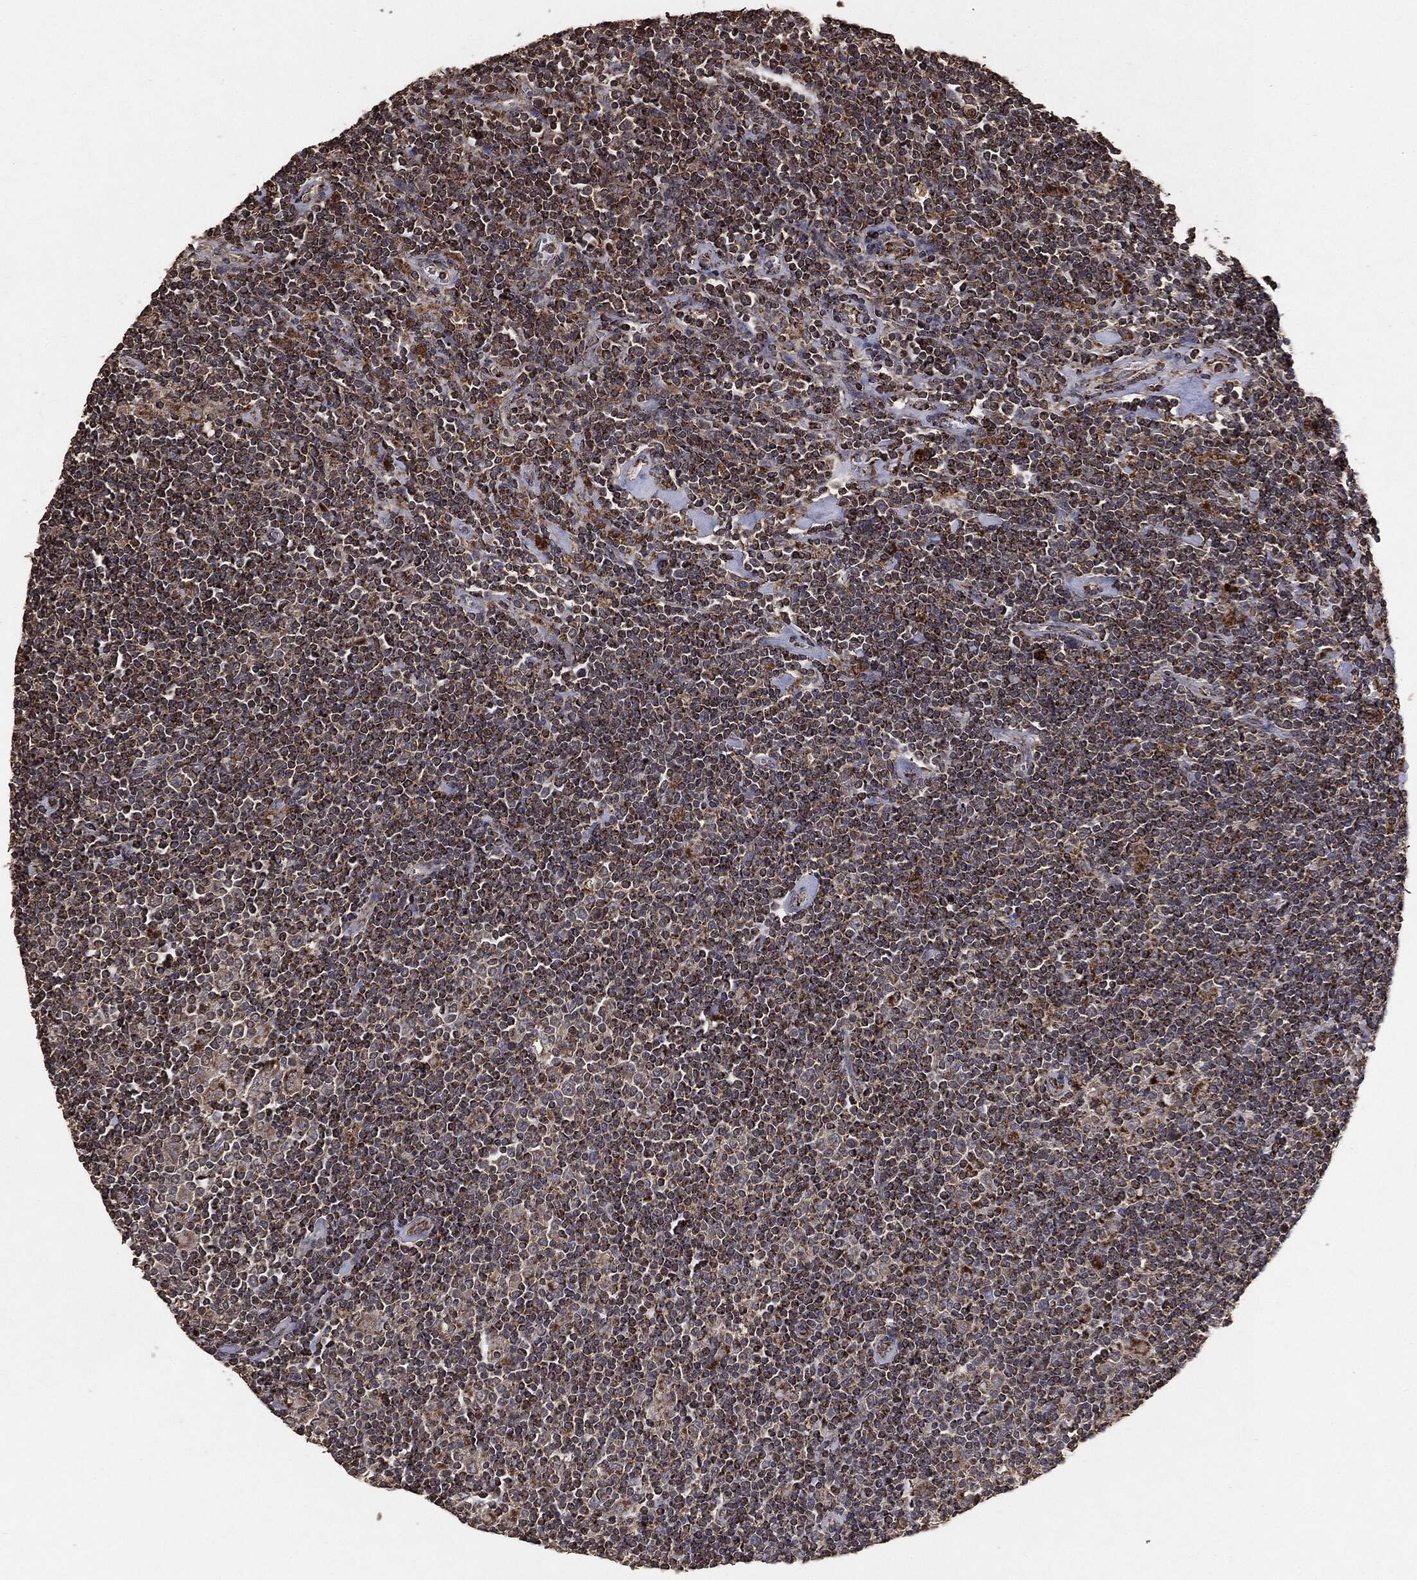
{"staining": {"intensity": "negative", "quantity": "none", "location": "none"}, "tissue": "lymphoma", "cell_type": "Tumor cells", "image_type": "cancer", "snomed": [{"axis": "morphology", "description": "Hodgkin's disease, NOS"}, {"axis": "topography", "description": "Lymph node"}], "caption": "Micrograph shows no significant protein expression in tumor cells of lymphoma.", "gene": "MTOR", "patient": {"sex": "male", "age": 40}}